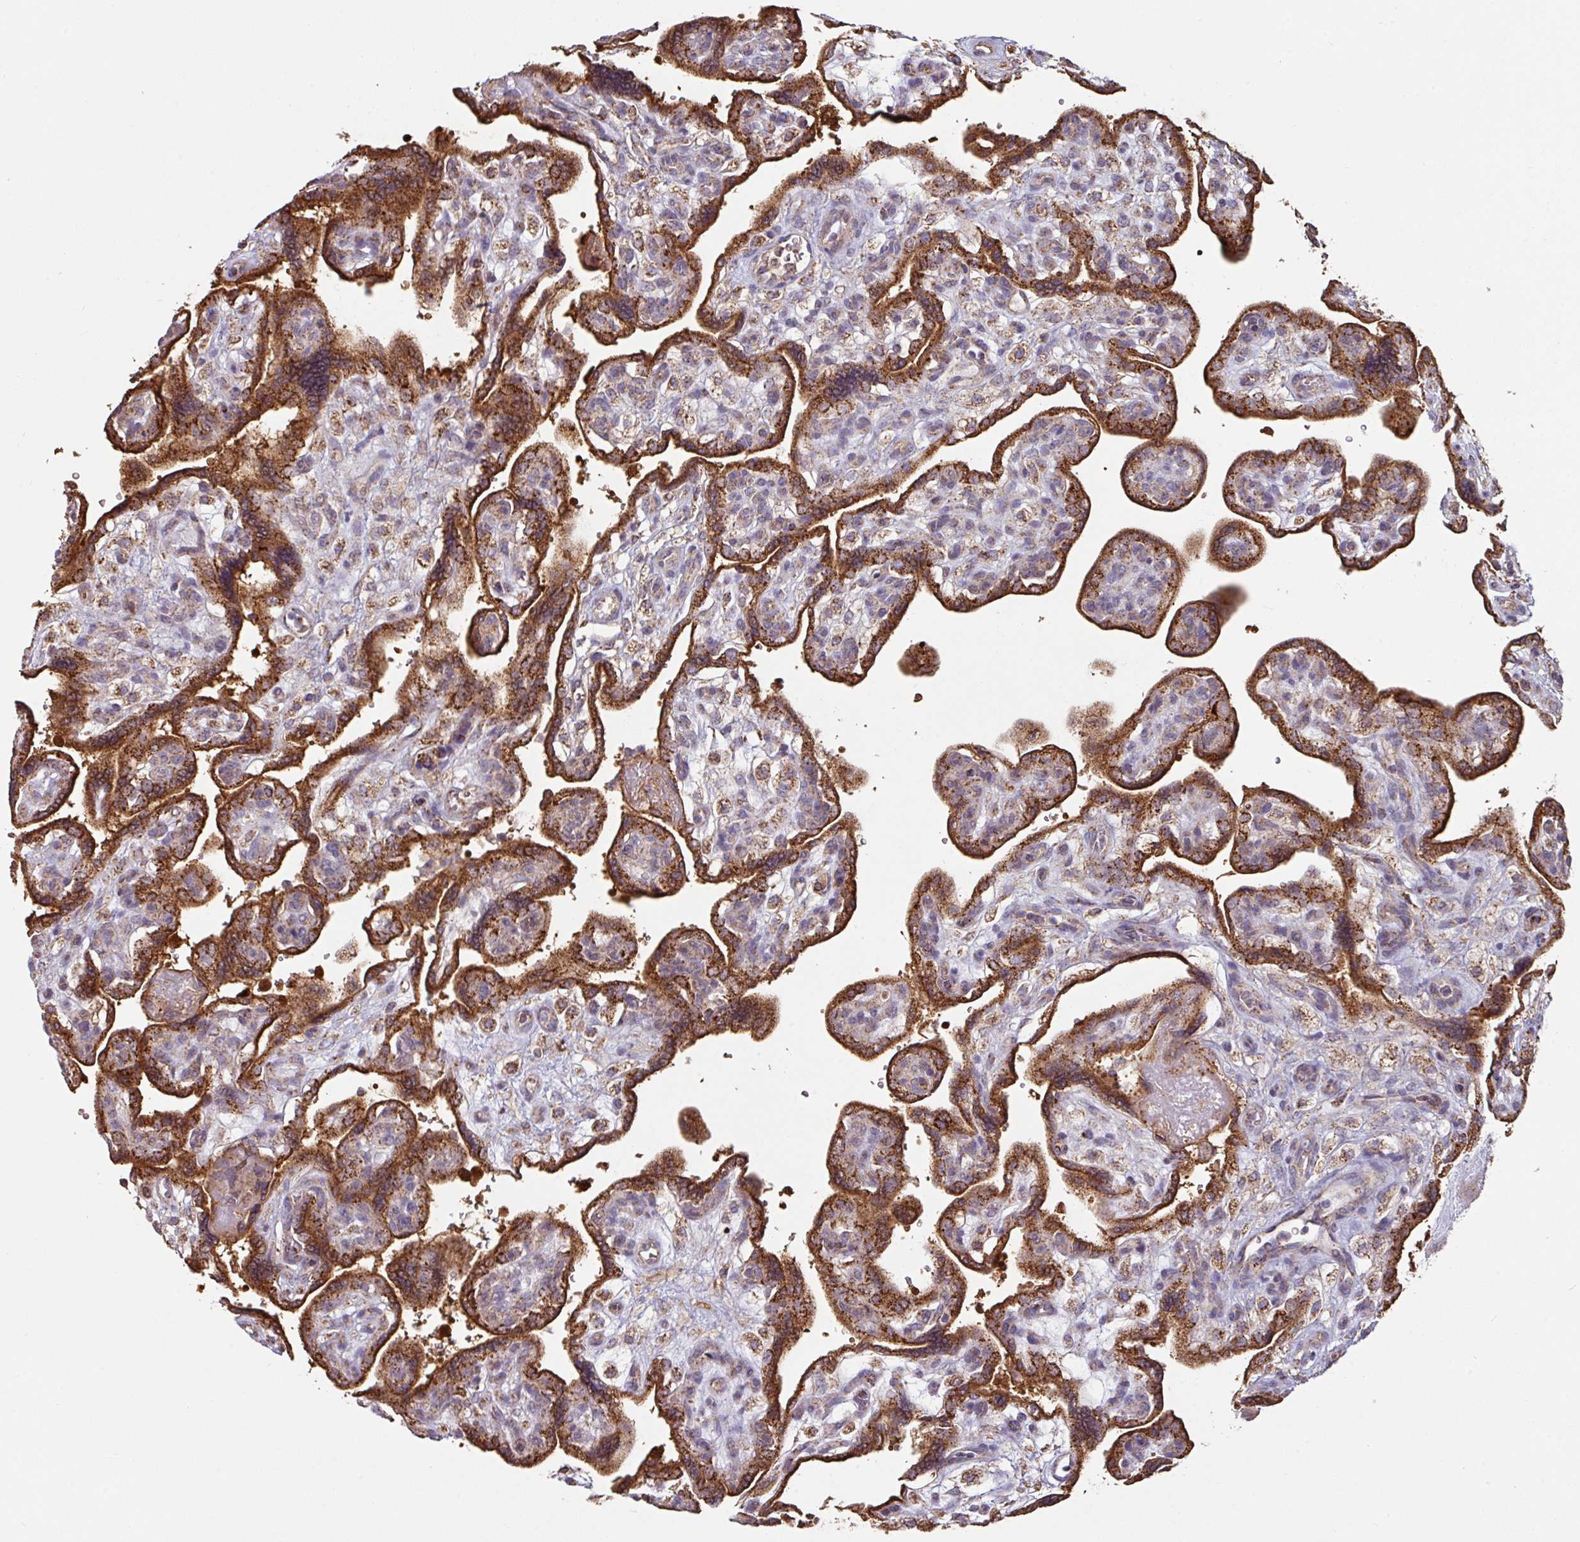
{"staining": {"intensity": "strong", "quantity": ">75%", "location": "cytoplasmic/membranous"}, "tissue": "placenta", "cell_type": "Trophoblastic cells", "image_type": "normal", "snomed": [{"axis": "morphology", "description": "Normal tissue, NOS"}, {"axis": "topography", "description": "Placenta"}], "caption": "A high amount of strong cytoplasmic/membranous positivity is present in about >75% of trophoblastic cells in unremarkable placenta.", "gene": "OR2D3", "patient": {"sex": "female", "age": 39}}